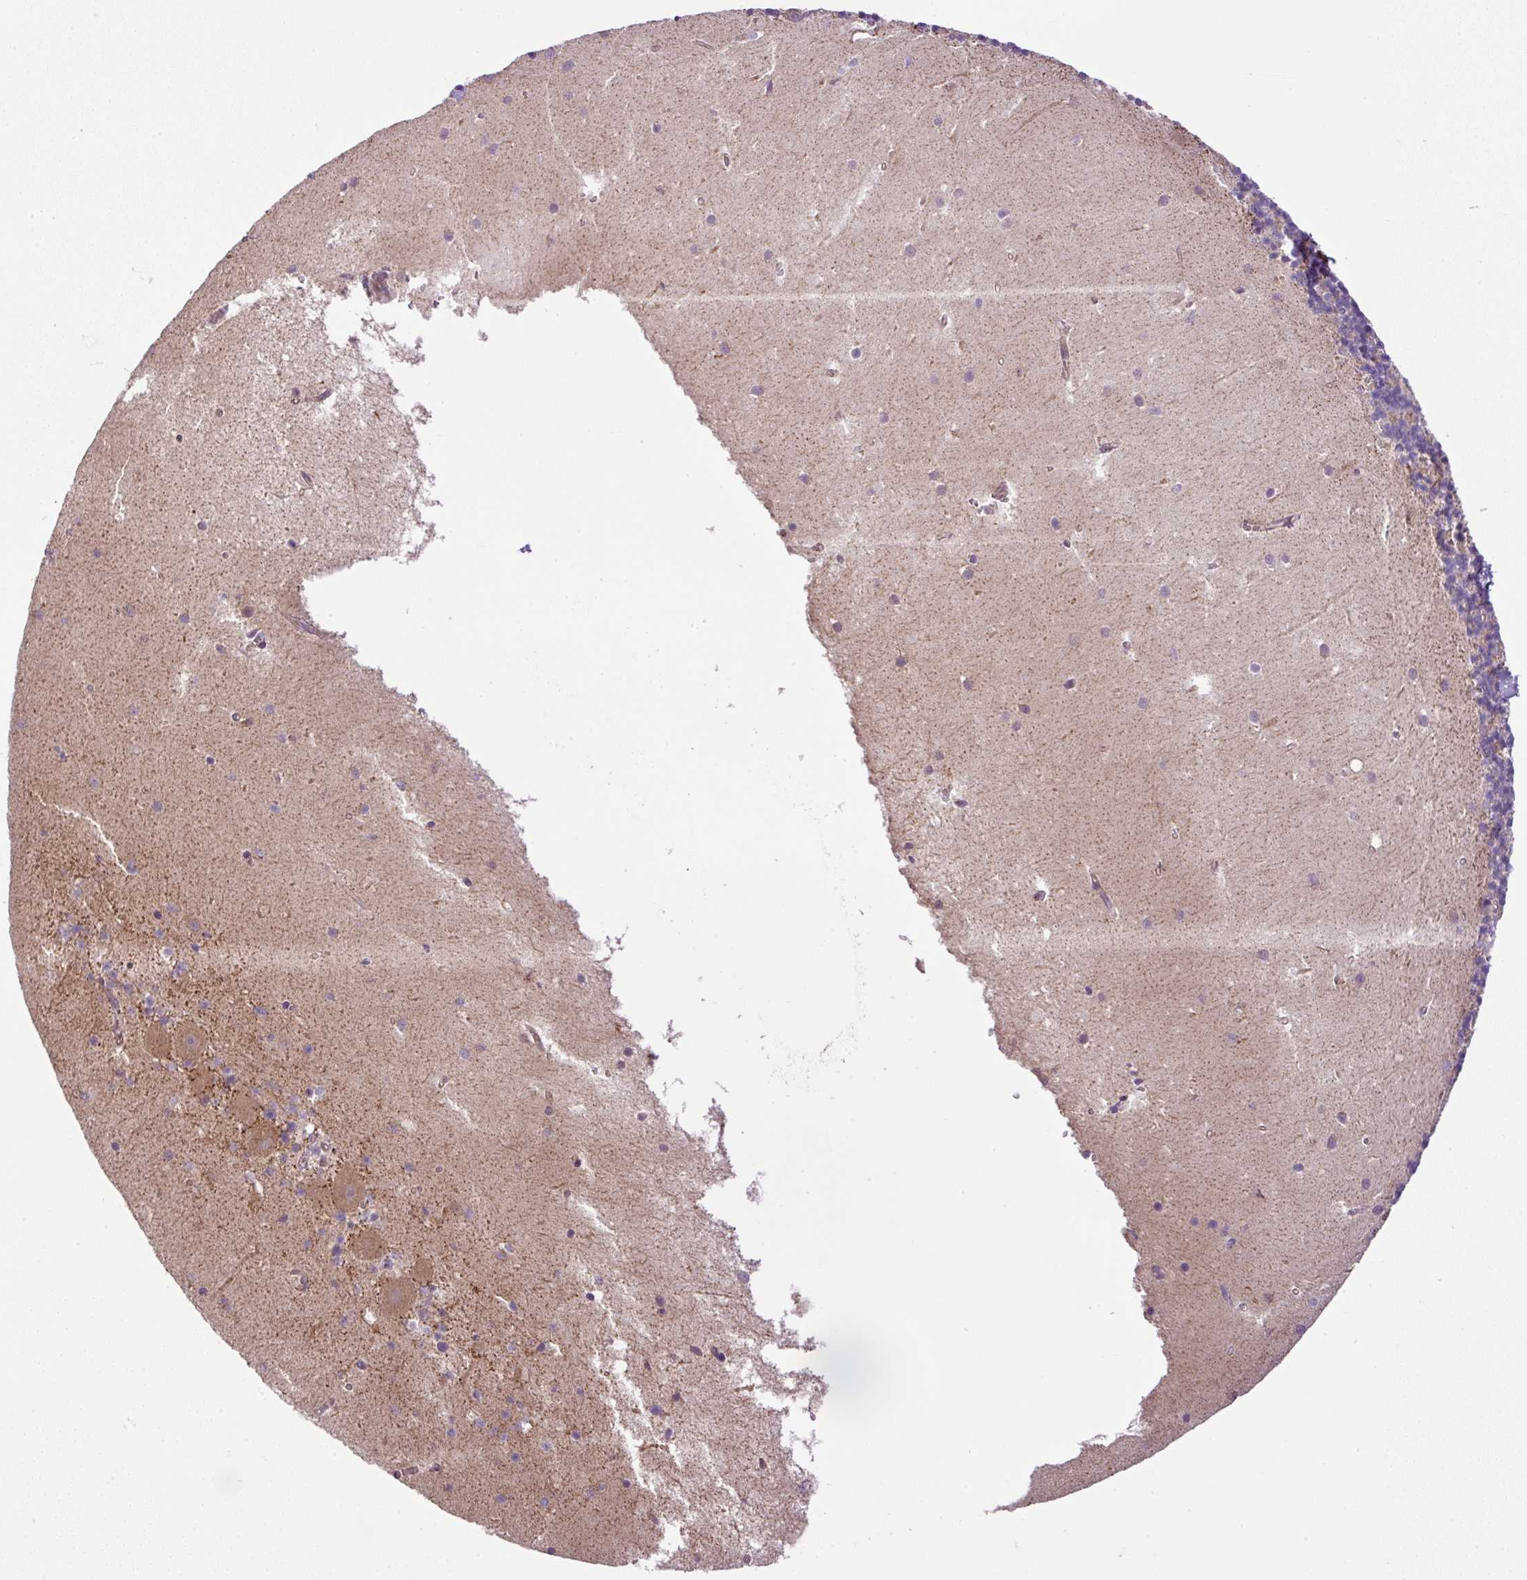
{"staining": {"intensity": "moderate", "quantity": "25%-75%", "location": "cytoplasmic/membranous"}, "tissue": "cerebellum", "cell_type": "Cells in granular layer", "image_type": "normal", "snomed": [{"axis": "morphology", "description": "Normal tissue, NOS"}, {"axis": "topography", "description": "Cerebellum"}], "caption": "Protein expression by IHC reveals moderate cytoplasmic/membranous staining in about 25%-75% of cells in granular layer in benign cerebellum.", "gene": "ZNF547", "patient": {"sex": "male", "age": 54}}